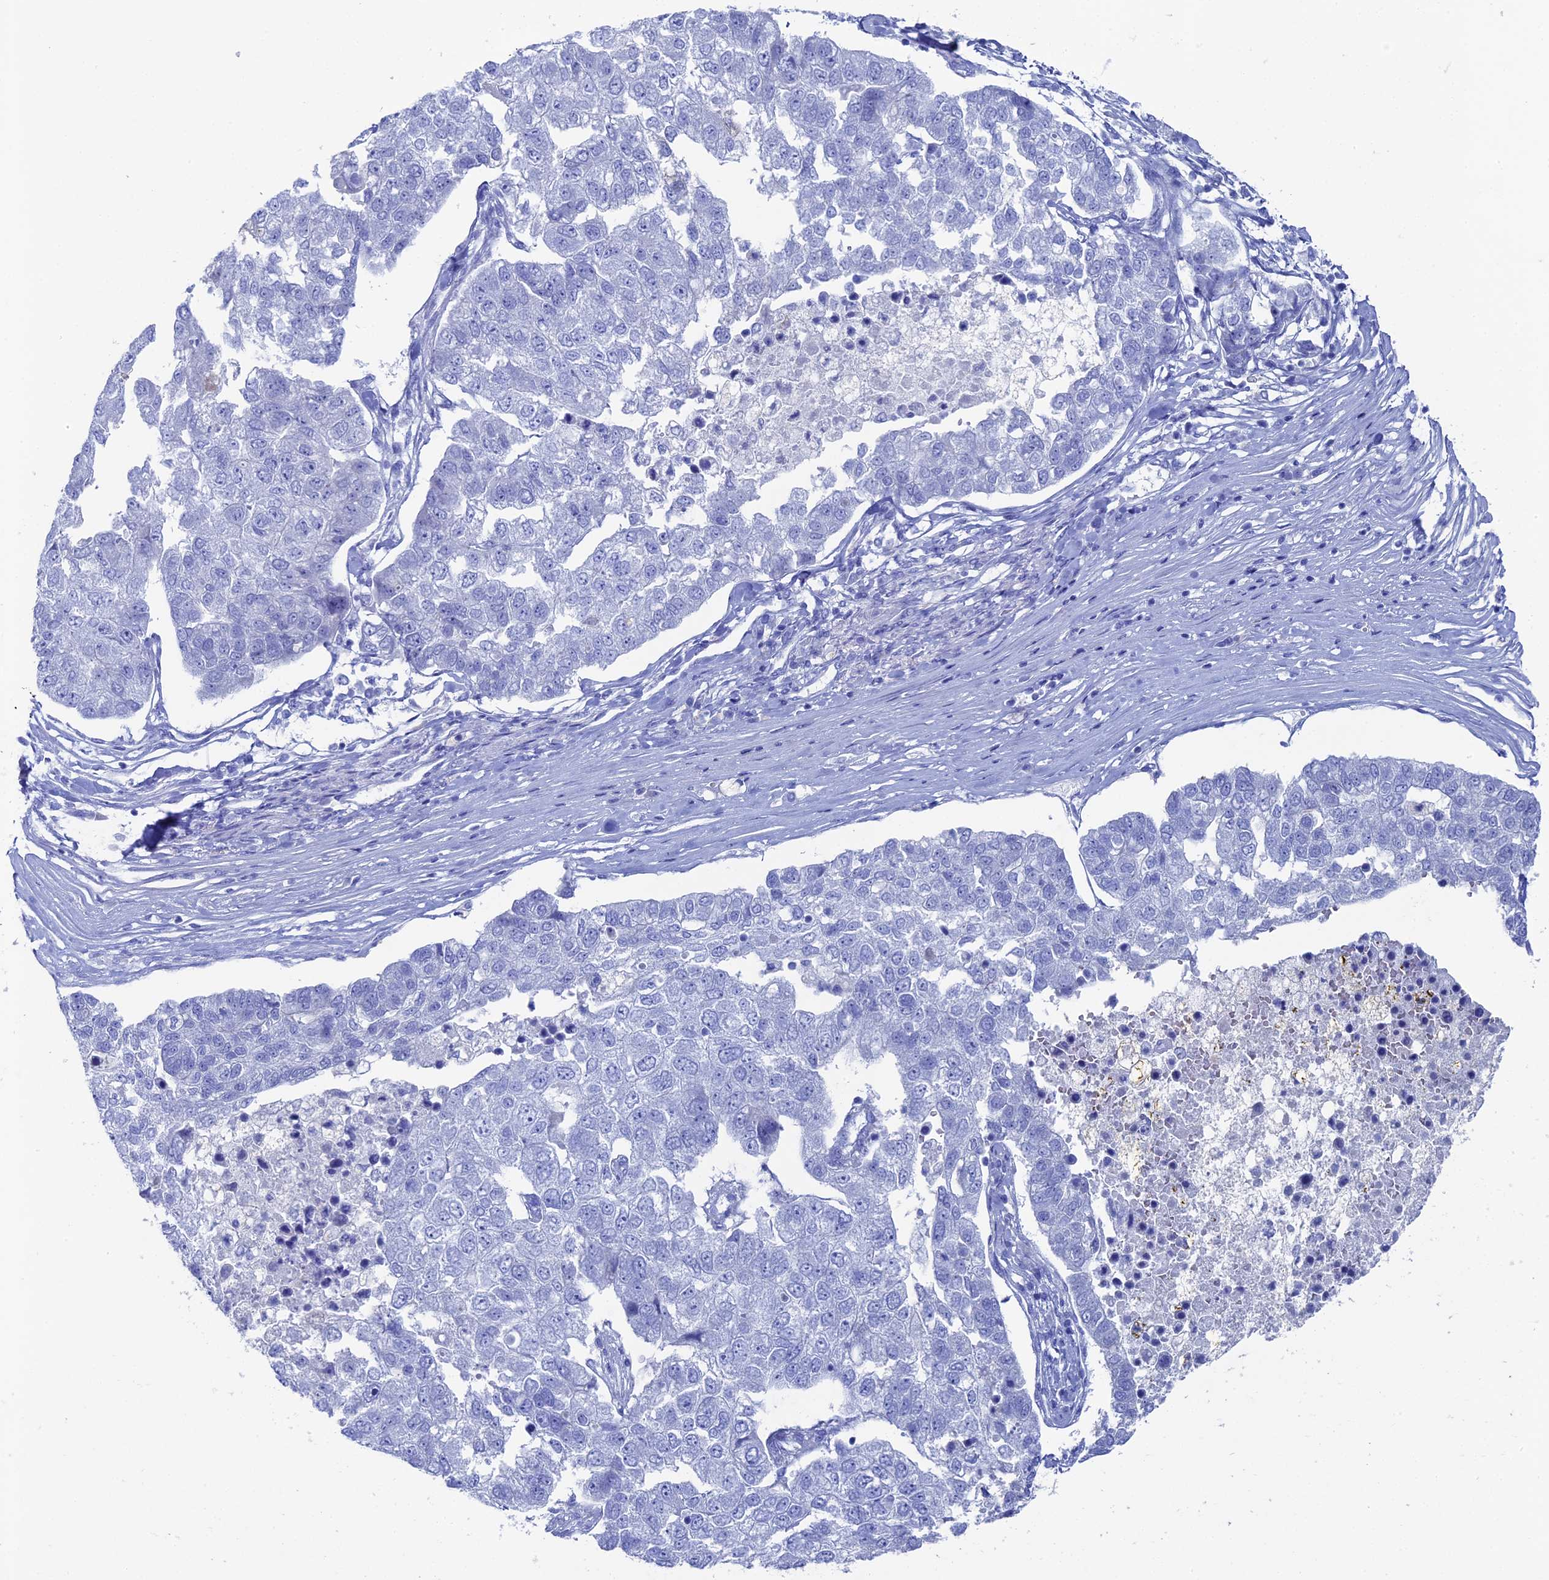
{"staining": {"intensity": "negative", "quantity": "none", "location": "none"}, "tissue": "pancreatic cancer", "cell_type": "Tumor cells", "image_type": "cancer", "snomed": [{"axis": "morphology", "description": "Adenocarcinoma, NOS"}, {"axis": "topography", "description": "Pancreas"}], "caption": "Immunohistochemical staining of pancreatic cancer reveals no significant staining in tumor cells.", "gene": "UNC119", "patient": {"sex": "female", "age": 61}}